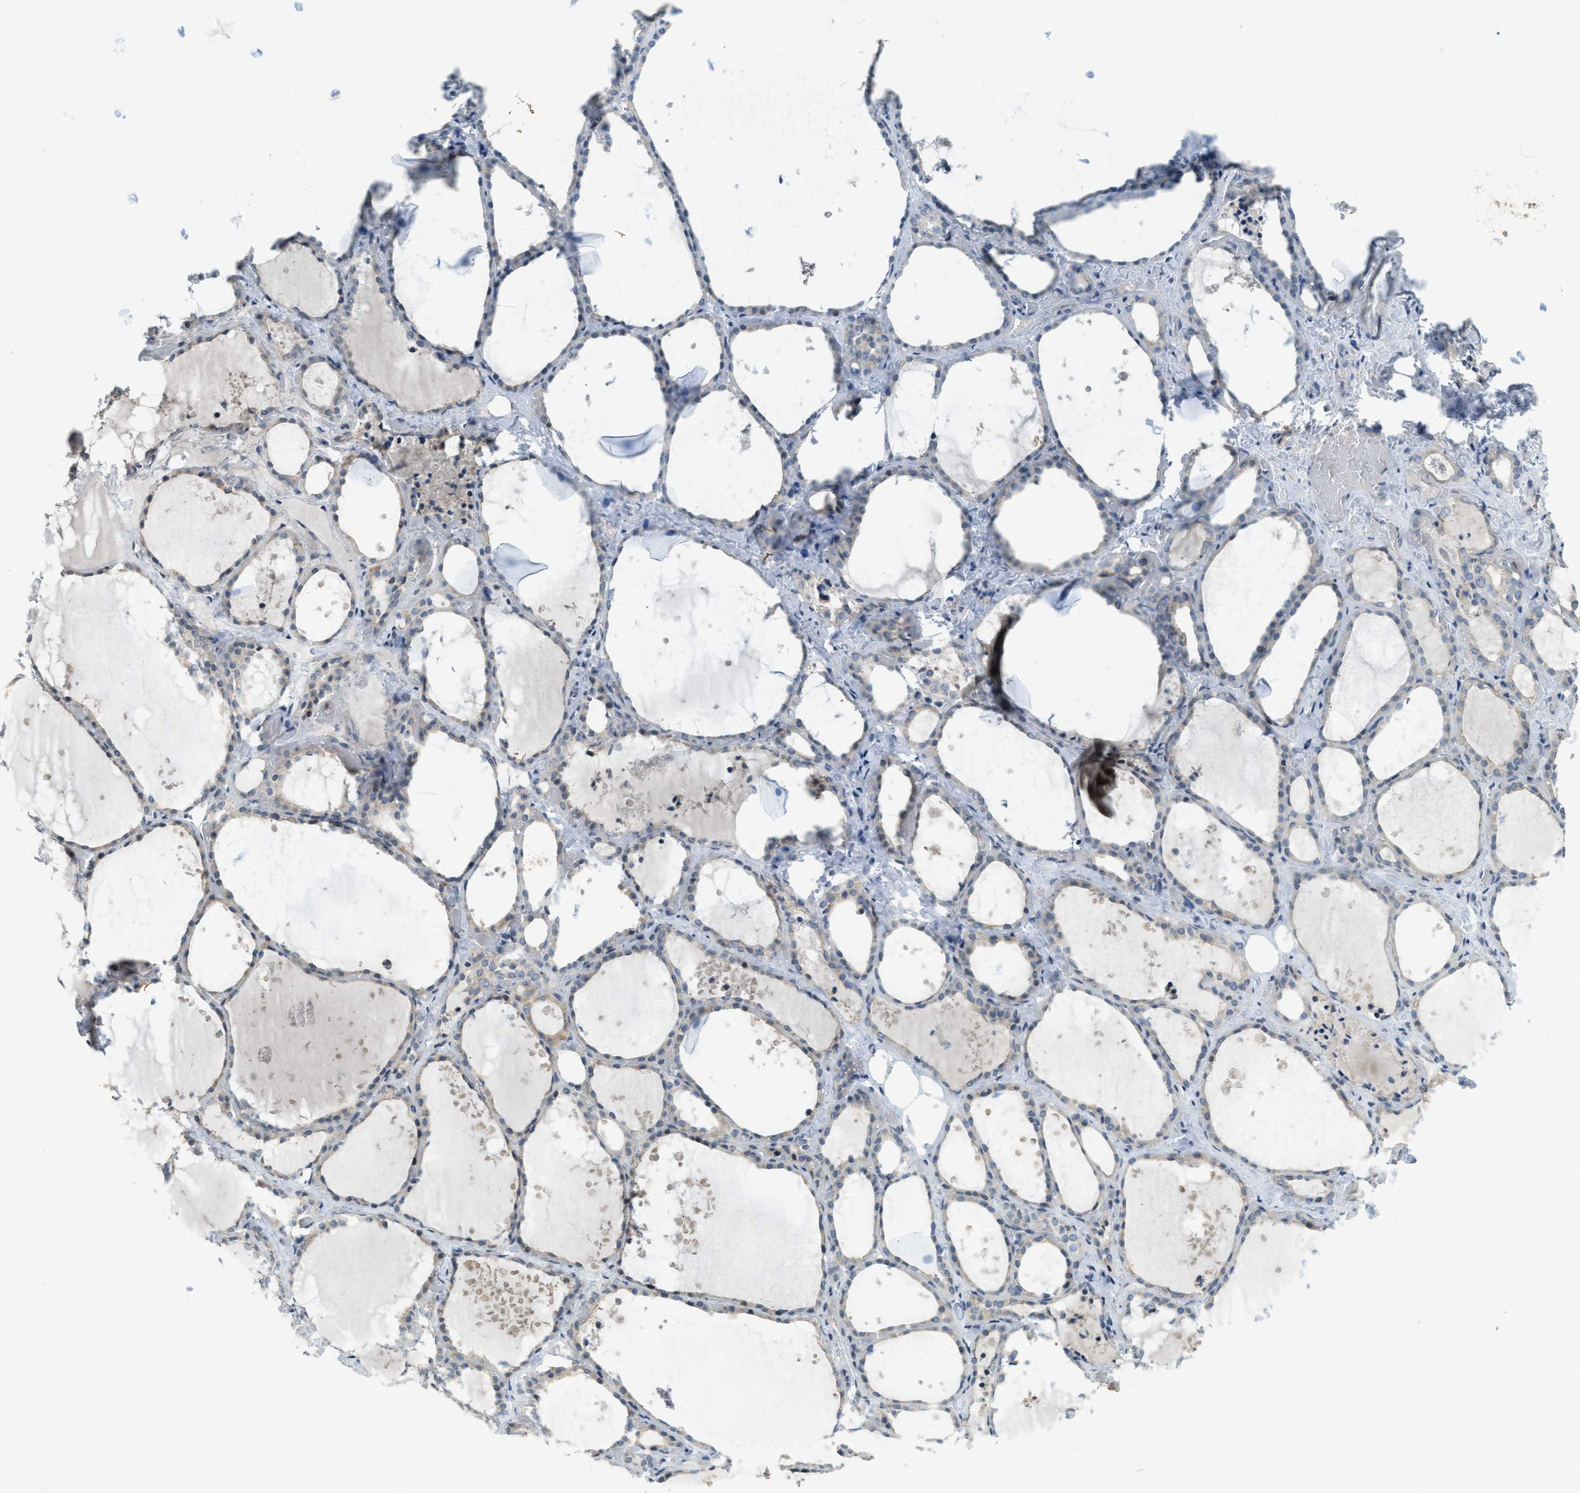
{"staining": {"intensity": "weak", "quantity": "25%-75%", "location": "cytoplasmic/membranous"}, "tissue": "thyroid gland", "cell_type": "Glandular cells", "image_type": "normal", "snomed": [{"axis": "morphology", "description": "Normal tissue, NOS"}, {"axis": "topography", "description": "Thyroid gland"}], "caption": "Approximately 25%-75% of glandular cells in normal human thyroid gland display weak cytoplasmic/membranous protein expression as visualized by brown immunohistochemical staining.", "gene": "TXNDC2", "patient": {"sex": "female", "age": 44}}